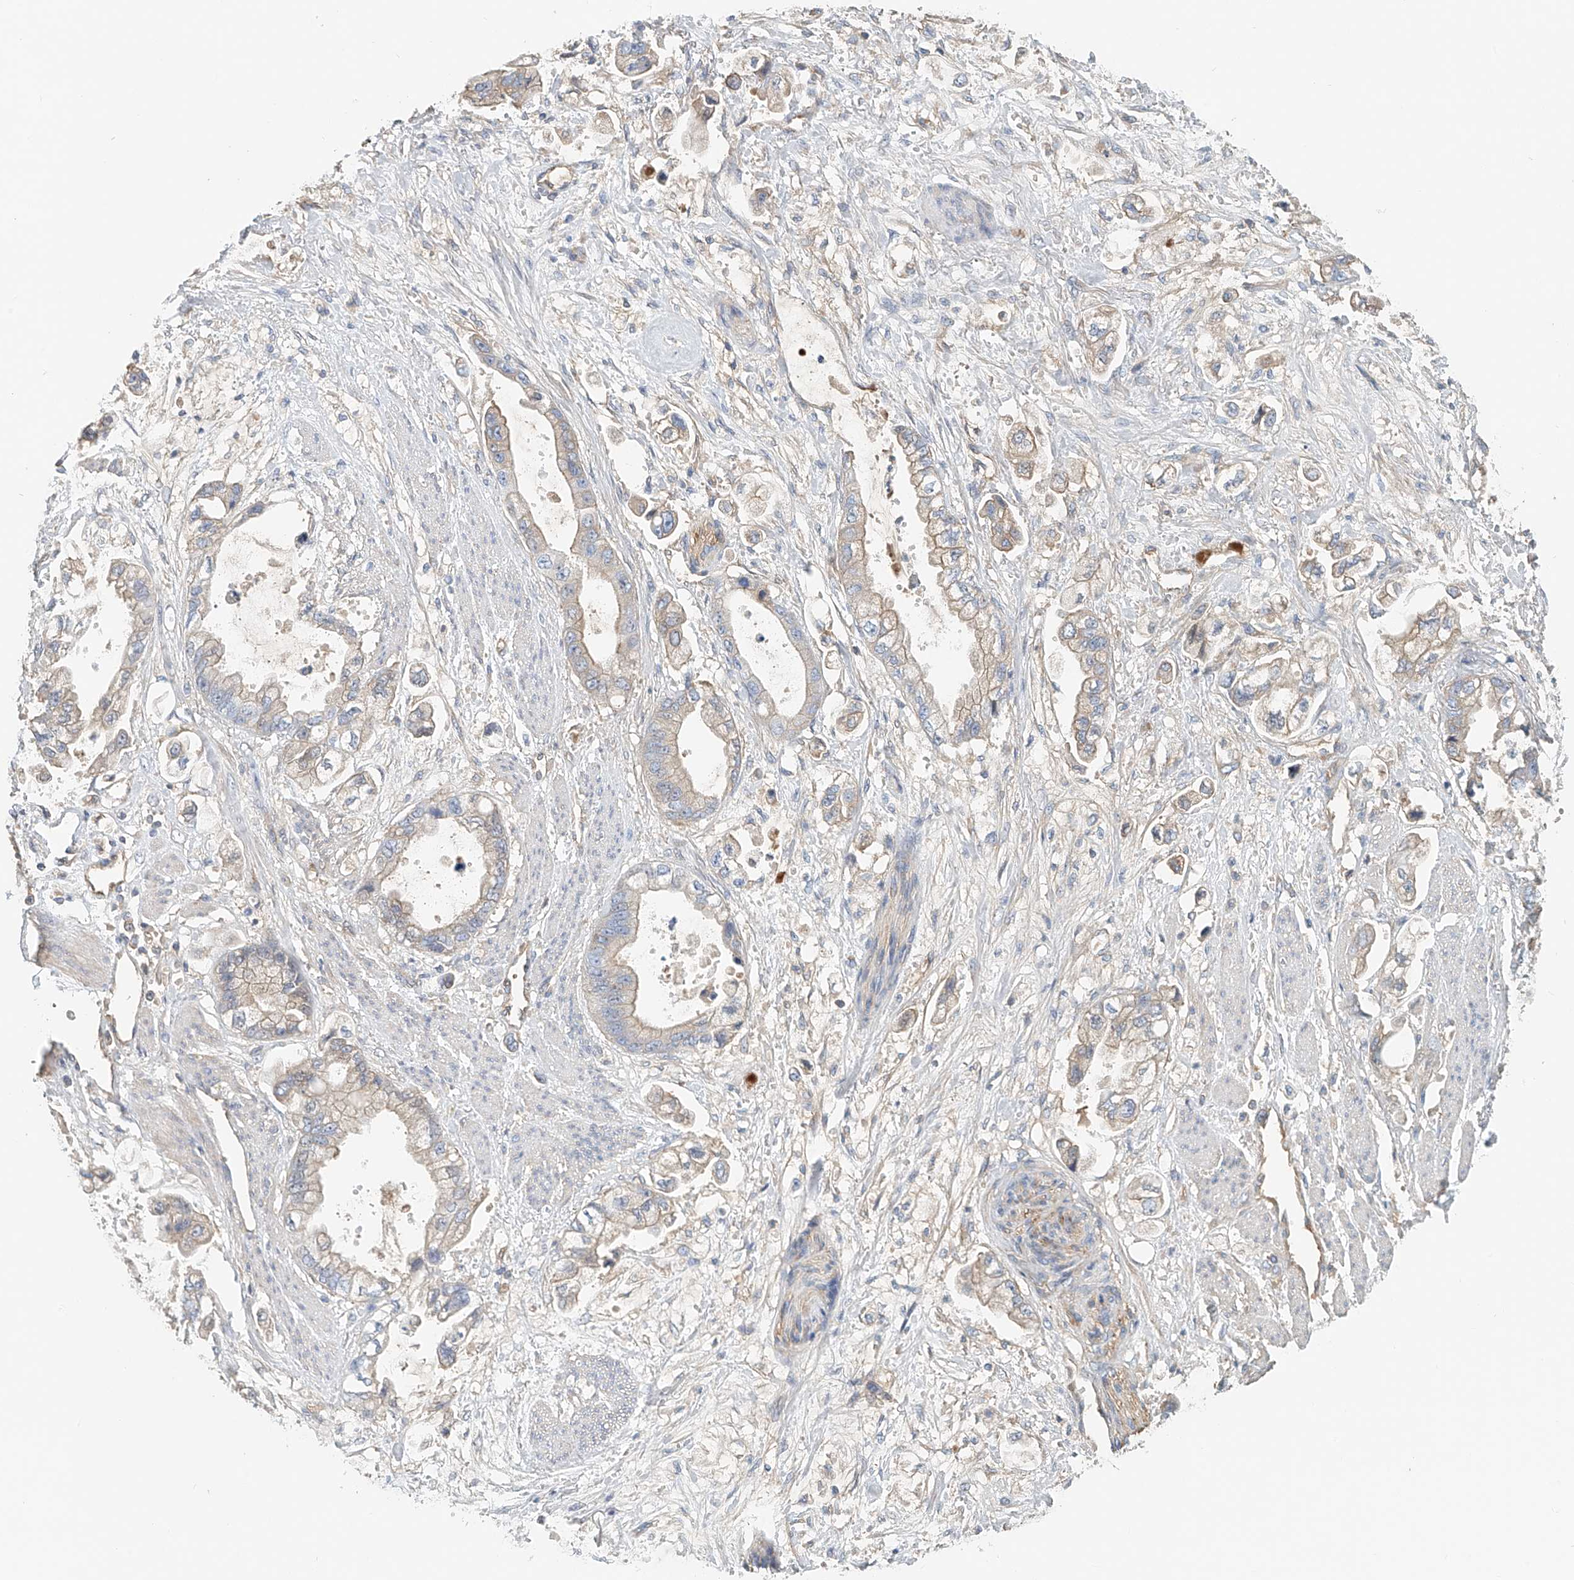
{"staining": {"intensity": "weak", "quantity": "25%-75%", "location": "cytoplasmic/membranous"}, "tissue": "stomach cancer", "cell_type": "Tumor cells", "image_type": "cancer", "snomed": [{"axis": "morphology", "description": "Adenocarcinoma, NOS"}, {"axis": "topography", "description": "Stomach"}], "caption": "Stomach cancer tissue shows weak cytoplasmic/membranous positivity in about 25%-75% of tumor cells The staining is performed using DAB brown chromogen to label protein expression. The nuclei are counter-stained blue using hematoxylin.", "gene": "FRYL", "patient": {"sex": "male", "age": 62}}